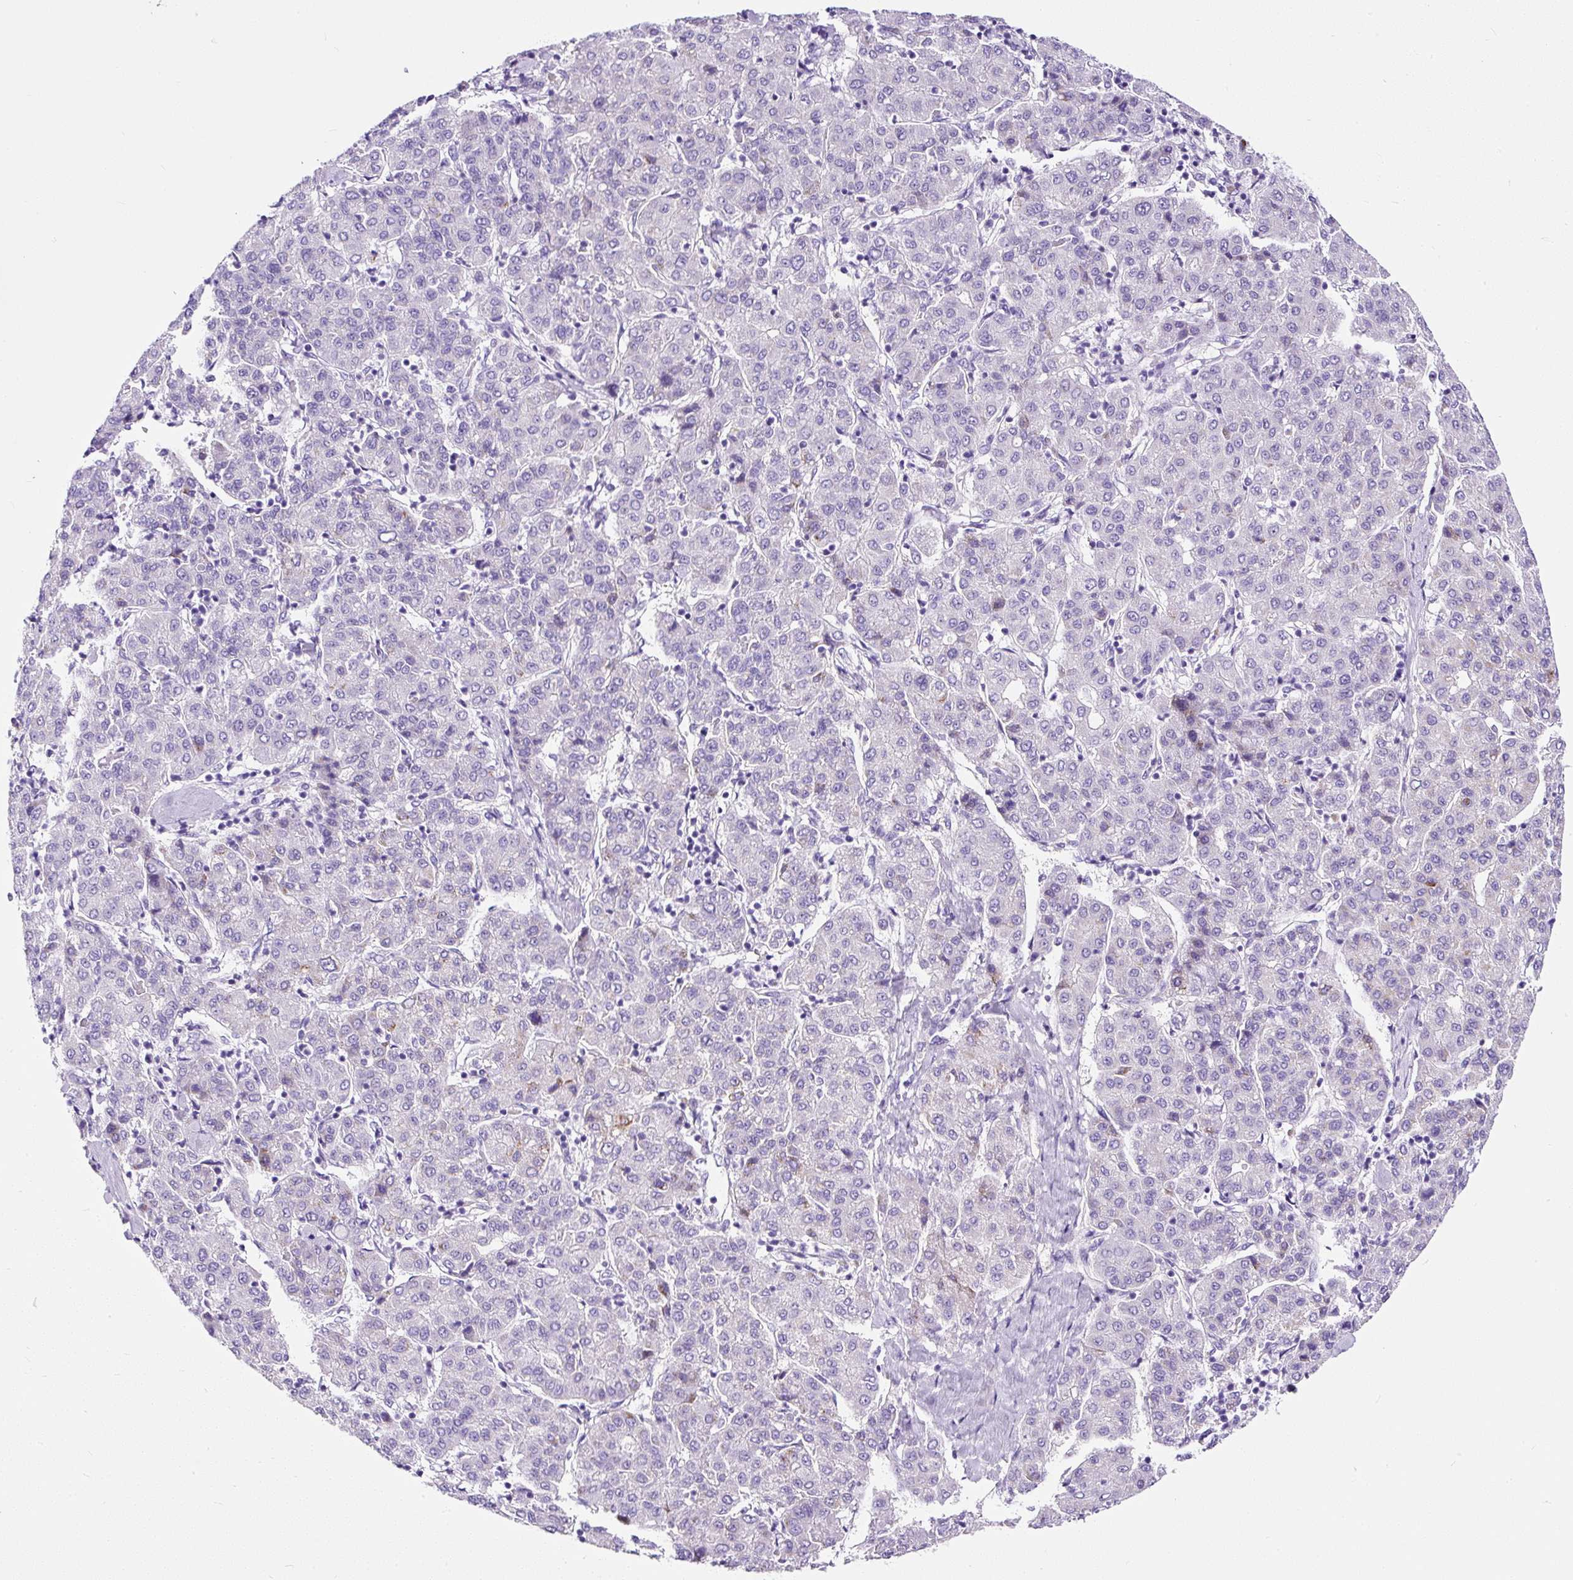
{"staining": {"intensity": "negative", "quantity": "none", "location": "none"}, "tissue": "liver cancer", "cell_type": "Tumor cells", "image_type": "cancer", "snomed": [{"axis": "morphology", "description": "Carcinoma, Hepatocellular, NOS"}, {"axis": "topography", "description": "Liver"}], "caption": "An IHC image of liver cancer is shown. There is no staining in tumor cells of liver cancer.", "gene": "STOX2", "patient": {"sex": "male", "age": 65}}